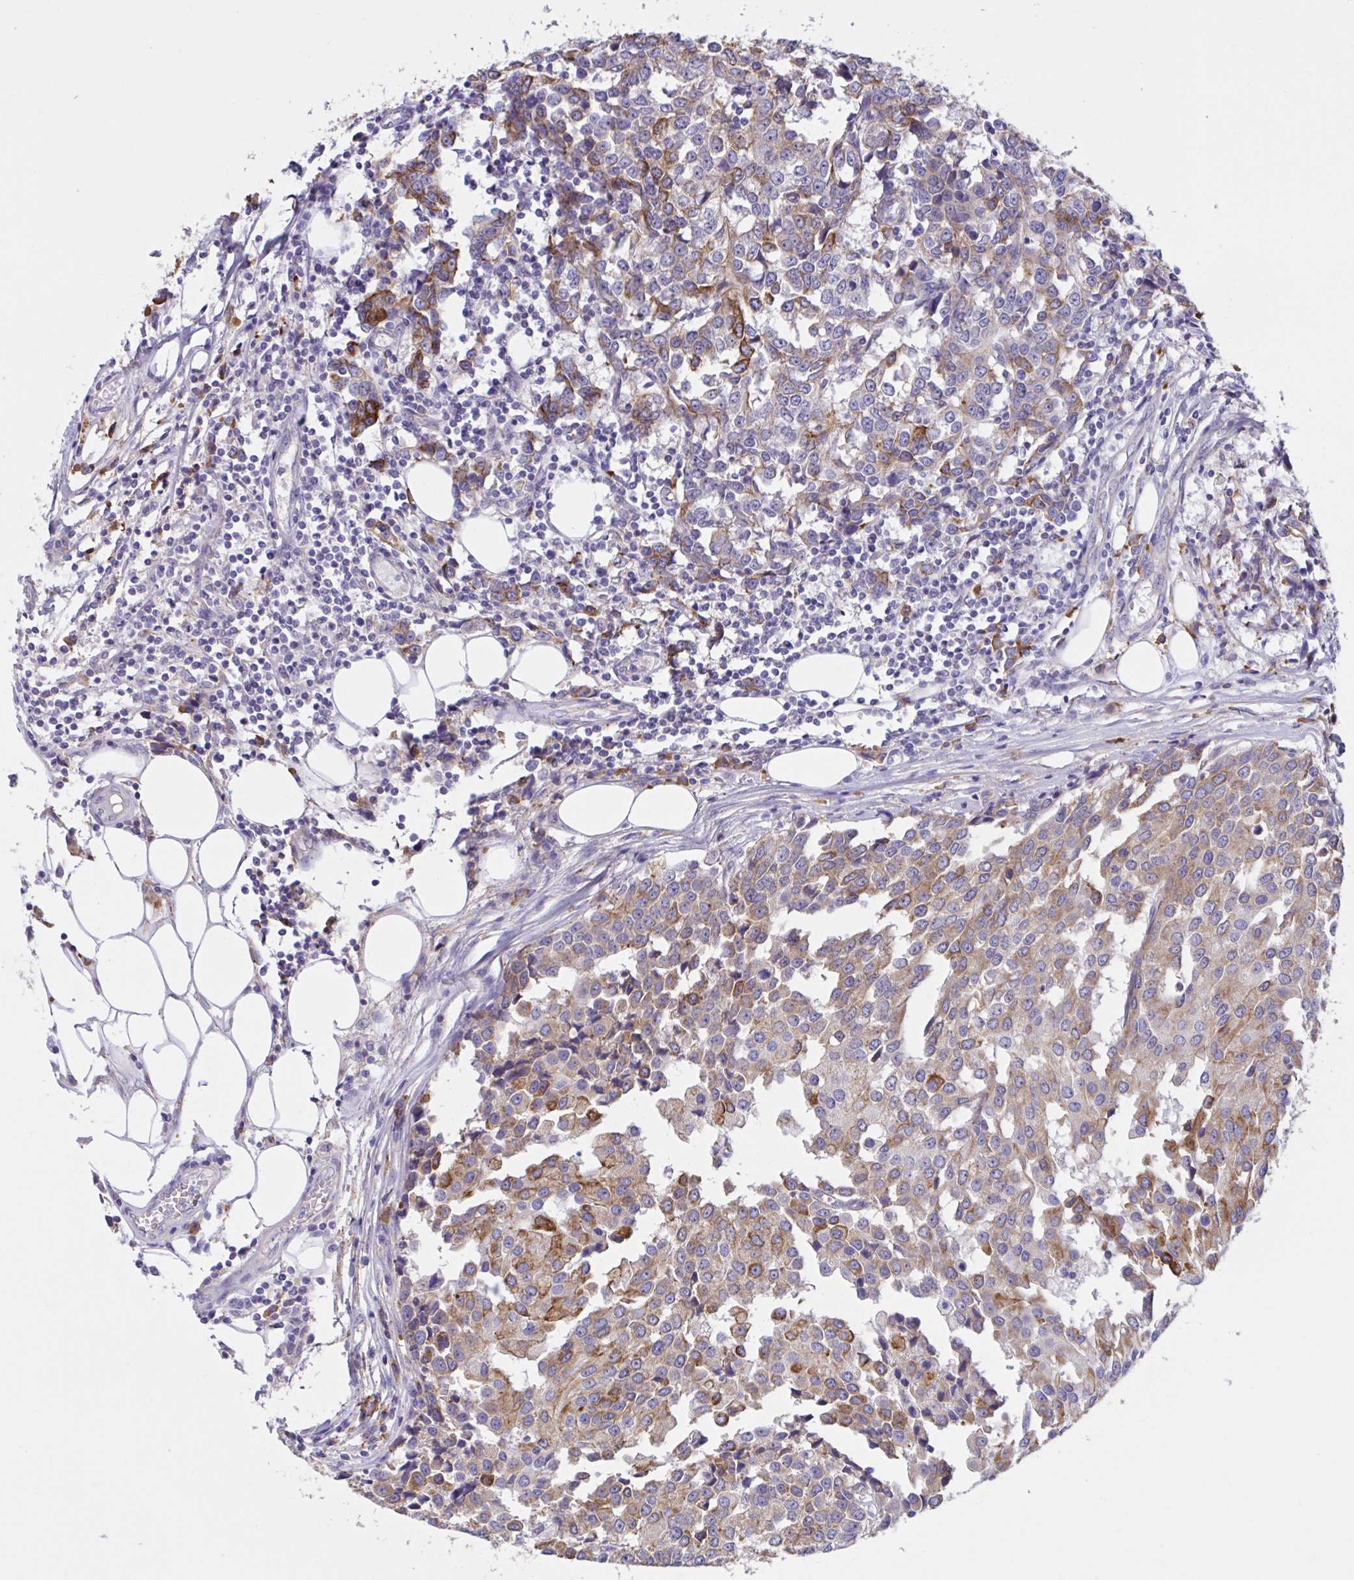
{"staining": {"intensity": "moderate", "quantity": "25%-75%", "location": "cytoplasmic/membranous"}, "tissue": "breast cancer", "cell_type": "Tumor cells", "image_type": "cancer", "snomed": [{"axis": "morphology", "description": "Duct carcinoma"}, {"axis": "topography", "description": "Breast"}], "caption": "Immunohistochemistry (IHC) micrograph of breast intraductal carcinoma stained for a protein (brown), which demonstrates medium levels of moderate cytoplasmic/membranous positivity in approximately 25%-75% of tumor cells.", "gene": "SLC66A1", "patient": {"sex": "female", "age": 80}}